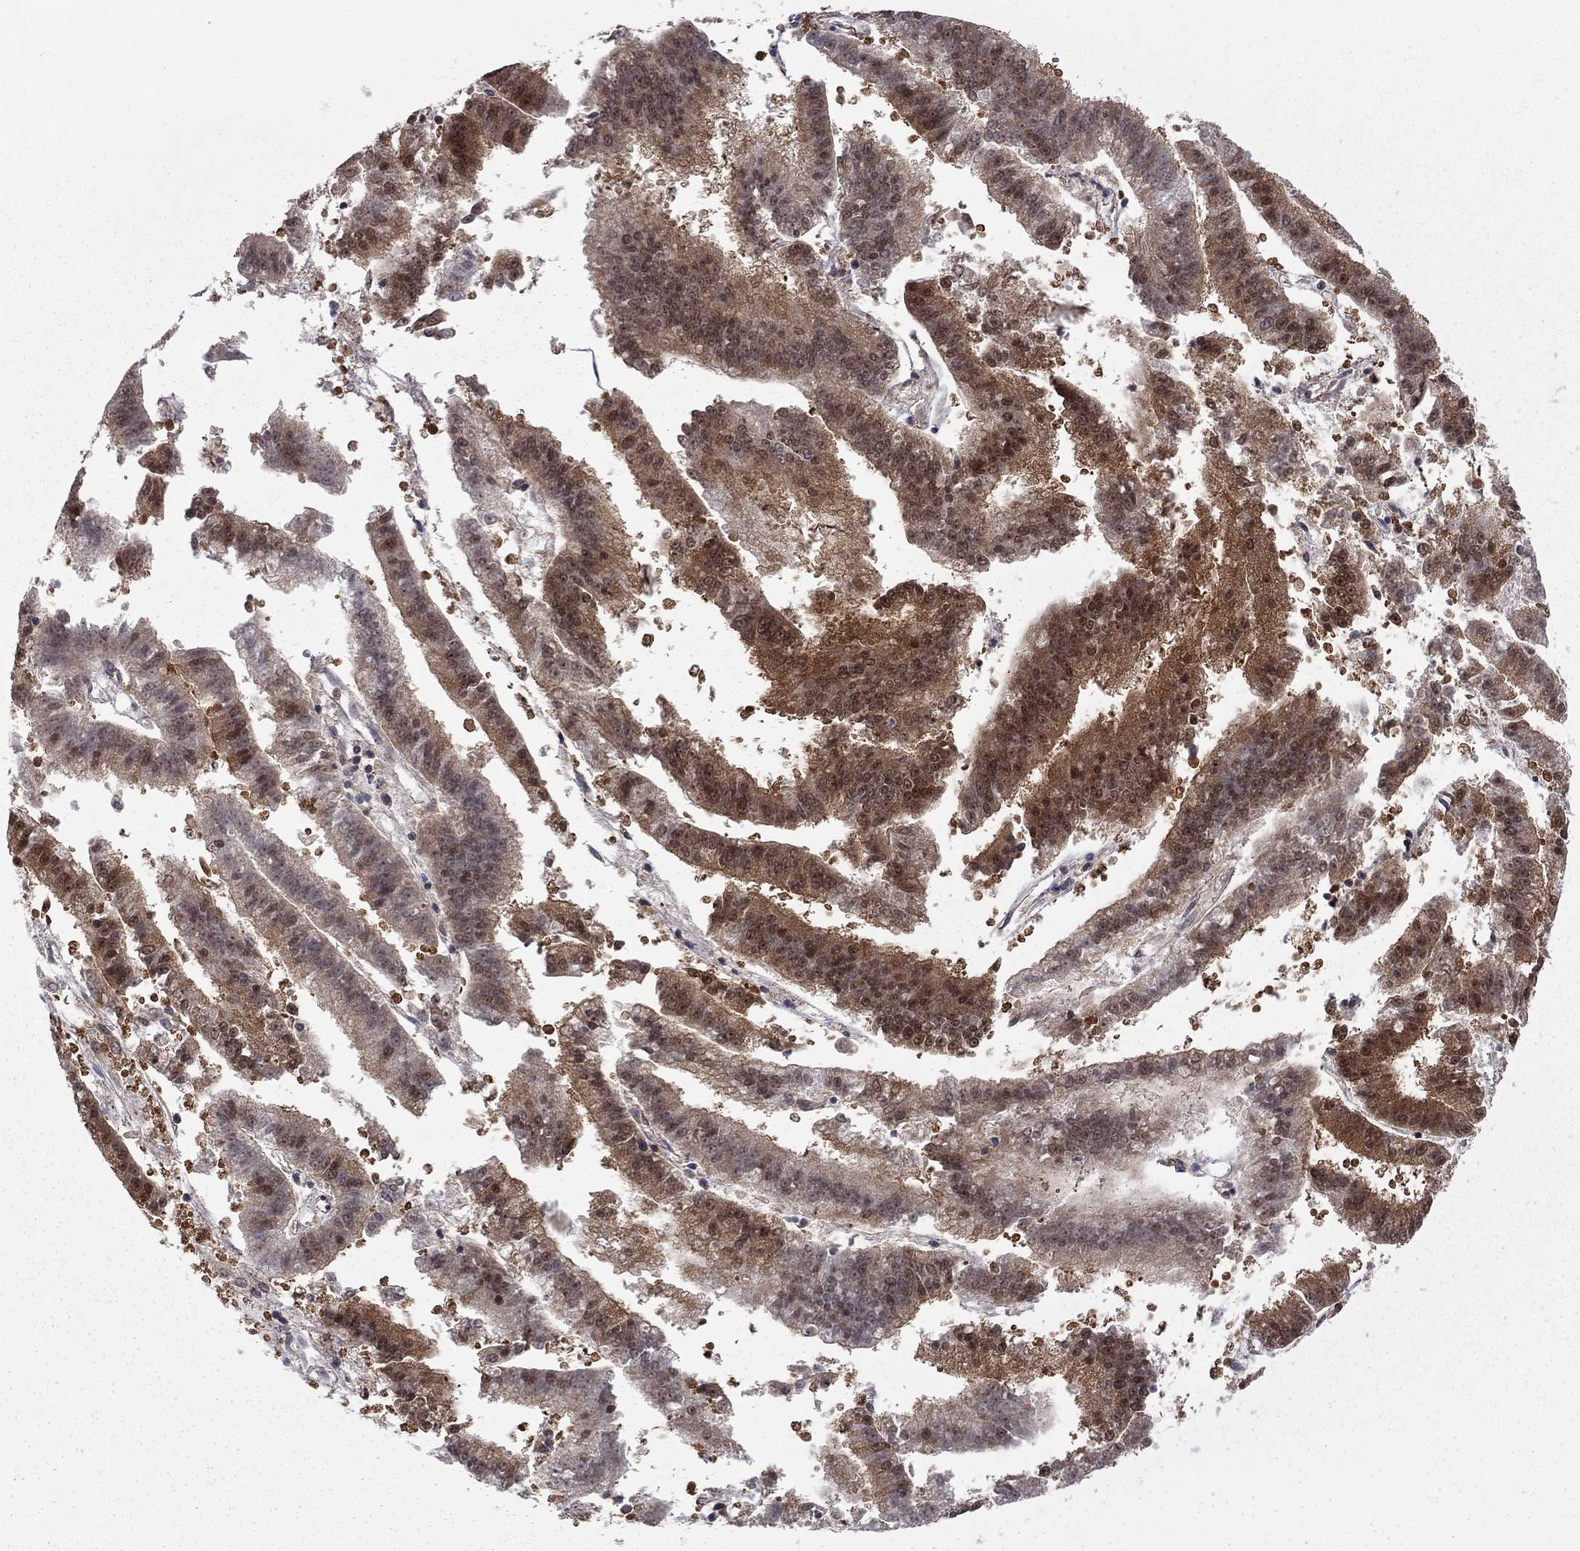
{"staining": {"intensity": "strong", "quantity": "25%-75%", "location": "cytoplasmic/membranous"}, "tissue": "endometrial cancer", "cell_type": "Tumor cells", "image_type": "cancer", "snomed": [{"axis": "morphology", "description": "Adenocarcinoma, NOS"}, {"axis": "topography", "description": "Endometrium"}], "caption": "This histopathology image exhibits adenocarcinoma (endometrial) stained with immunohistochemistry to label a protein in brown. The cytoplasmic/membranous of tumor cells show strong positivity for the protein. Nuclei are counter-stained blue.", "gene": "NAA50", "patient": {"sex": "female", "age": 66}}